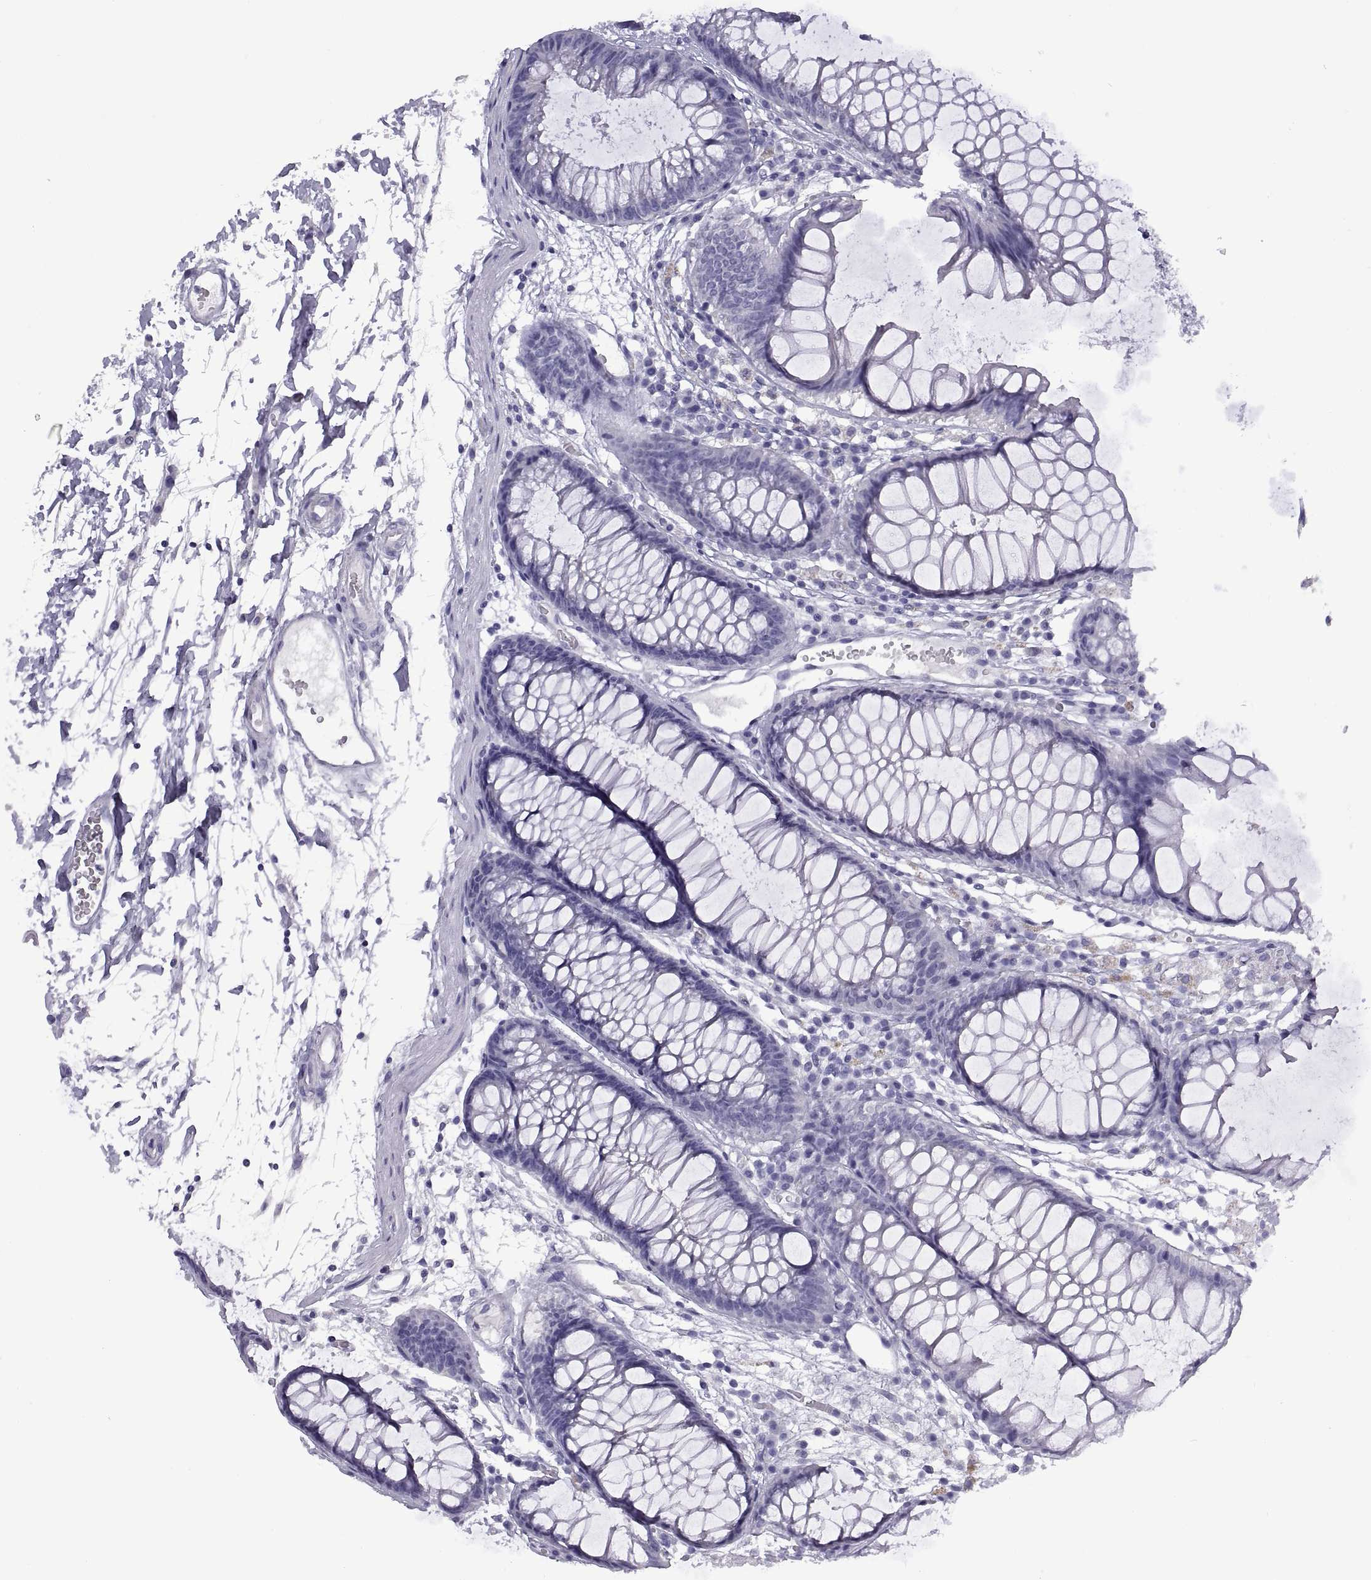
{"staining": {"intensity": "negative", "quantity": "none", "location": "none"}, "tissue": "colon", "cell_type": "Endothelial cells", "image_type": "normal", "snomed": [{"axis": "morphology", "description": "Normal tissue, NOS"}, {"axis": "morphology", "description": "Adenocarcinoma, NOS"}, {"axis": "topography", "description": "Colon"}], "caption": "An image of colon stained for a protein demonstrates no brown staining in endothelial cells. Brightfield microscopy of immunohistochemistry (IHC) stained with DAB (3,3'-diaminobenzidine) (brown) and hematoxylin (blue), captured at high magnification.", "gene": "CRISP1", "patient": {"sex": "male", "age": 65}}